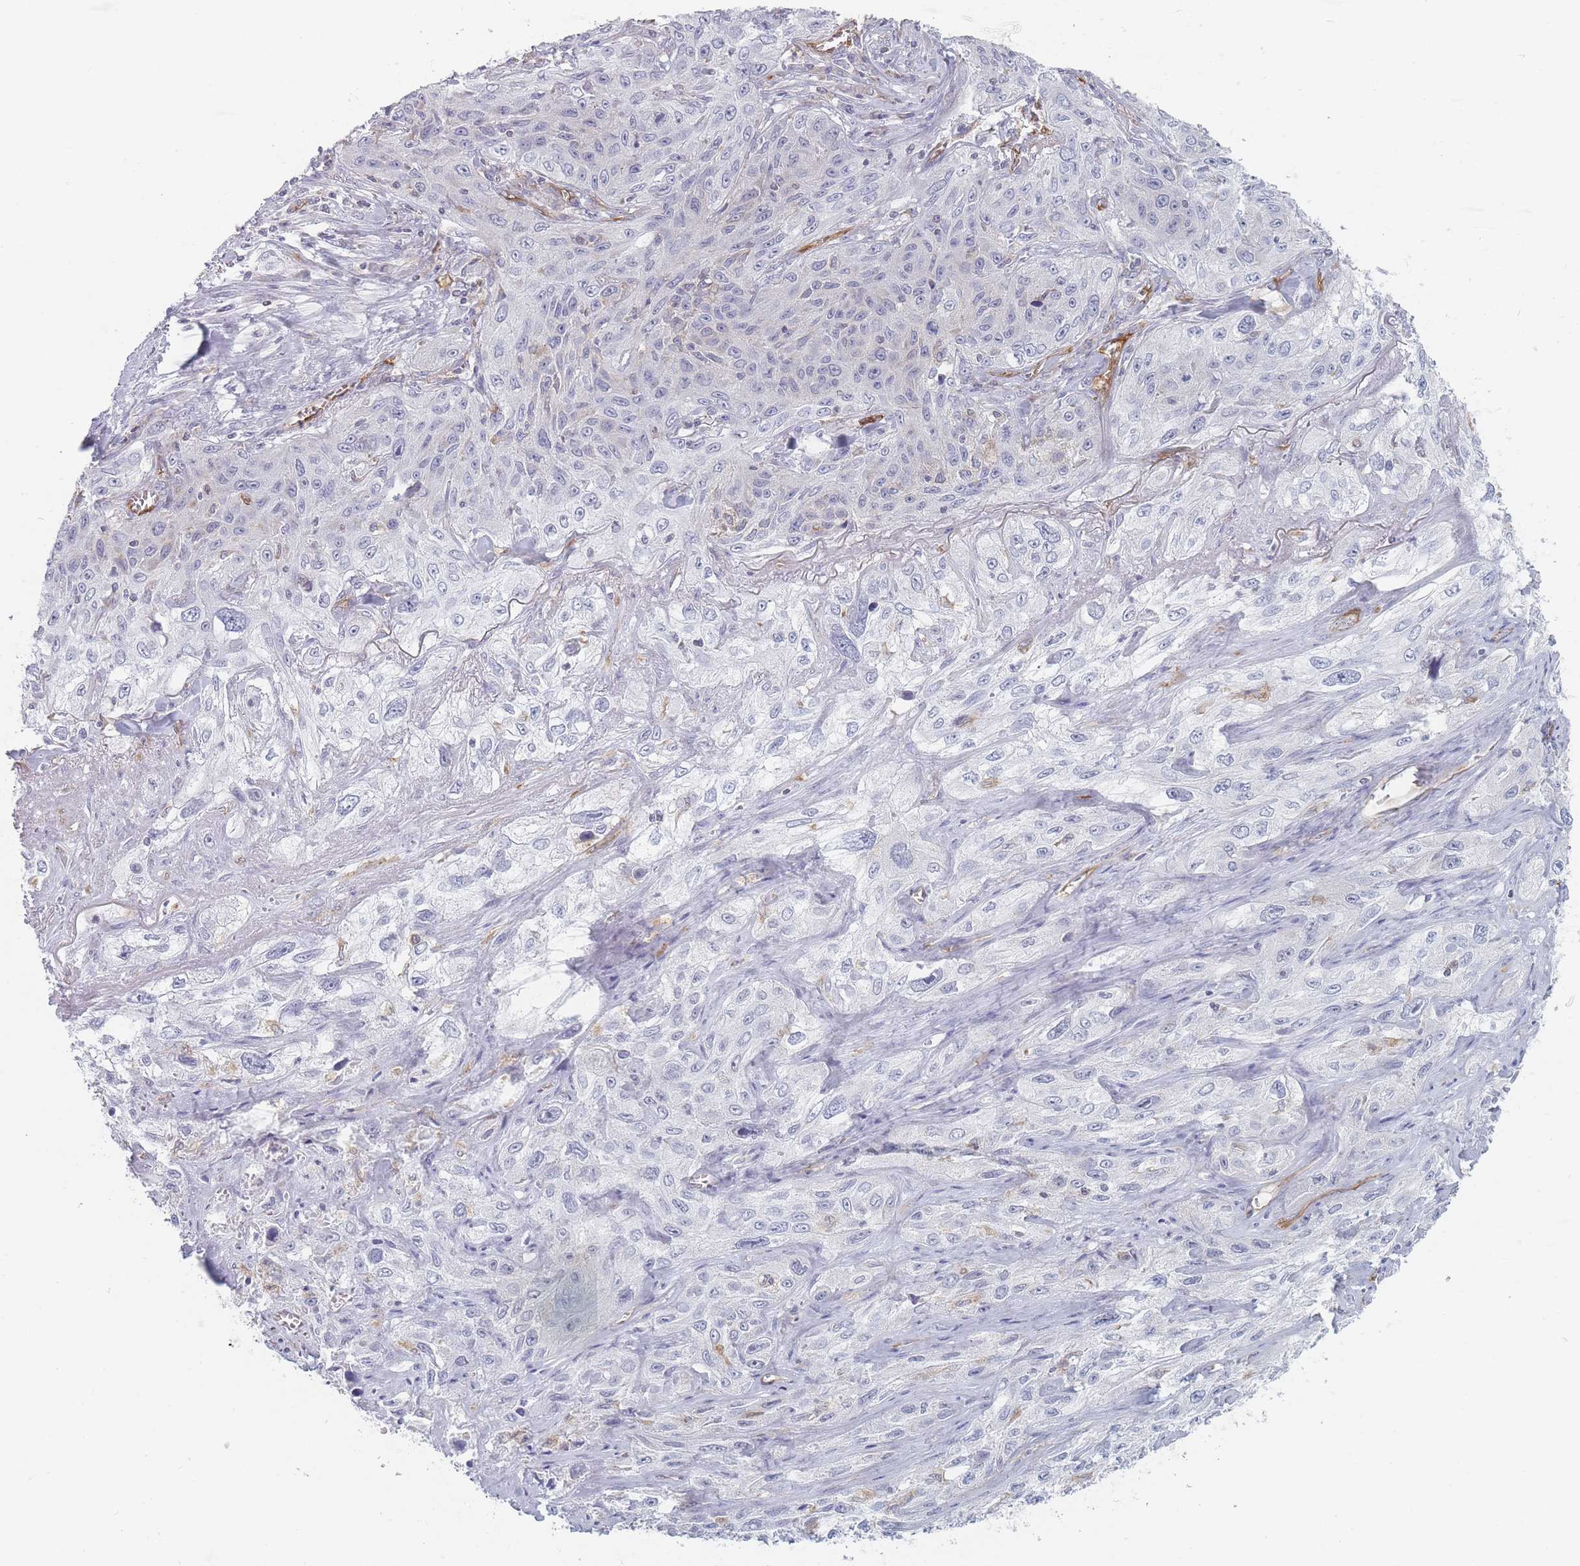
{"staining": {"intensity": "negative", "quantity": "none", "location": "none"}, "tissue": "lung cancer", "cell_type": "Tumor cells", "image_type": "cancer", "snomed": [{"axis": "morphology", "description": "Squamous cell carcinoma, NOS"}, {"axis": "topography", "description": "Lung"}], "caption": "Image shows no protein expression in tumor cells of lung cancer (squamous cell carcinoma) tissue. Nuclei are stained in blue.", "gene": "MAP1S", "patient": {"sex": "female", "age": 69}}